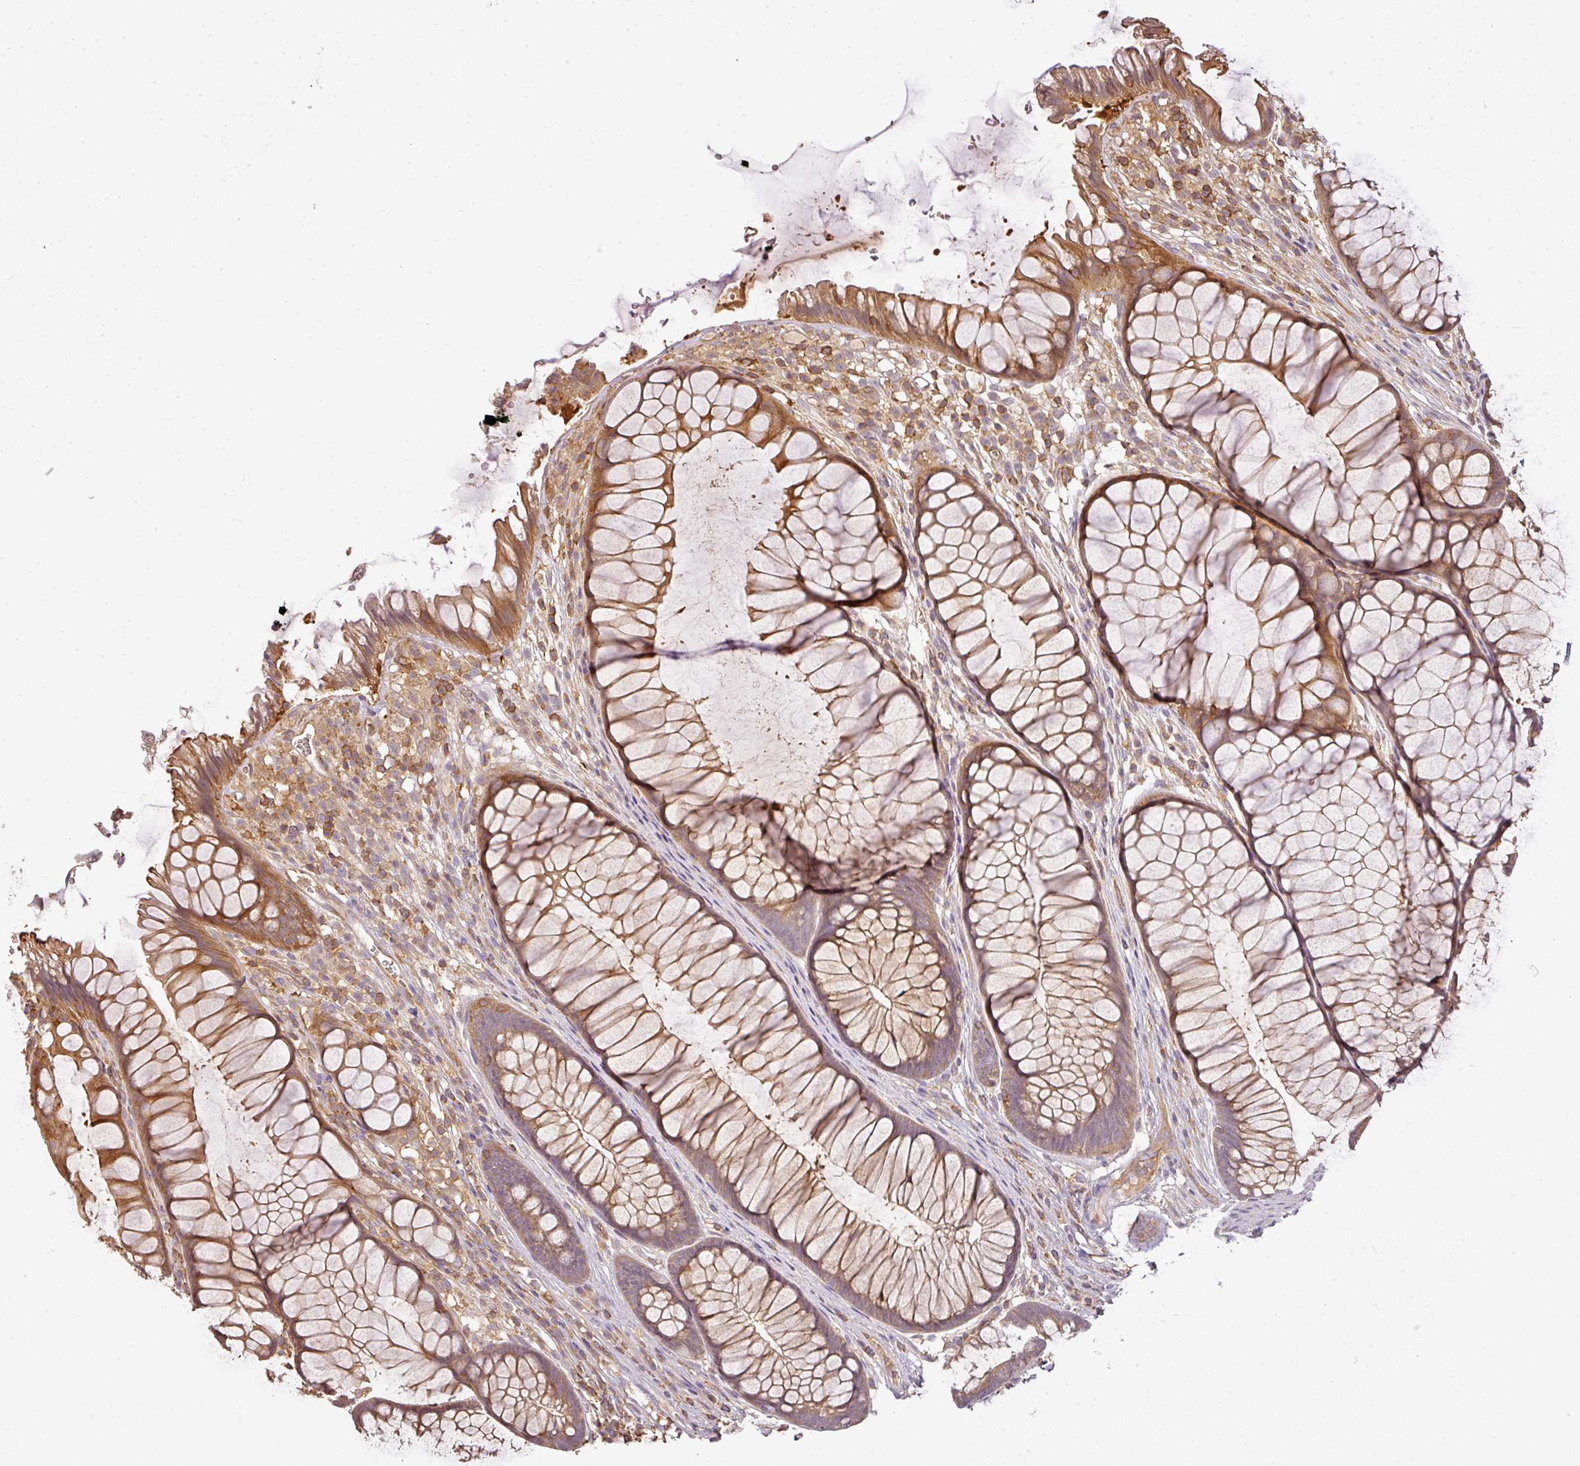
{"staining": {"intensity": "moderate", "quantity": ">75%", "location": "cytoplasmic/membranous"}, "tissue": "rectum", "cell_type": "Glandular cells", "image_type": "normal", "snomed": [{"axis": "morphology", "description": "Normal tissue, NOS"}, {"axis": "topography", "description": "Smooth muscle"}, {"axis": "topography", "description": "Rectum"}], "caption": "Protein expression analysis of unremarkable rectum reveals moderate cytoplasmic/membranous positivity in approximately >75% of glandular cells. (Stains: DAB in brown, nuclei in blue, Microscopy: brightfield microscopy at high magnification).", "gene": "TCL1B", "patient": {"sex": "male", "age": 53}}